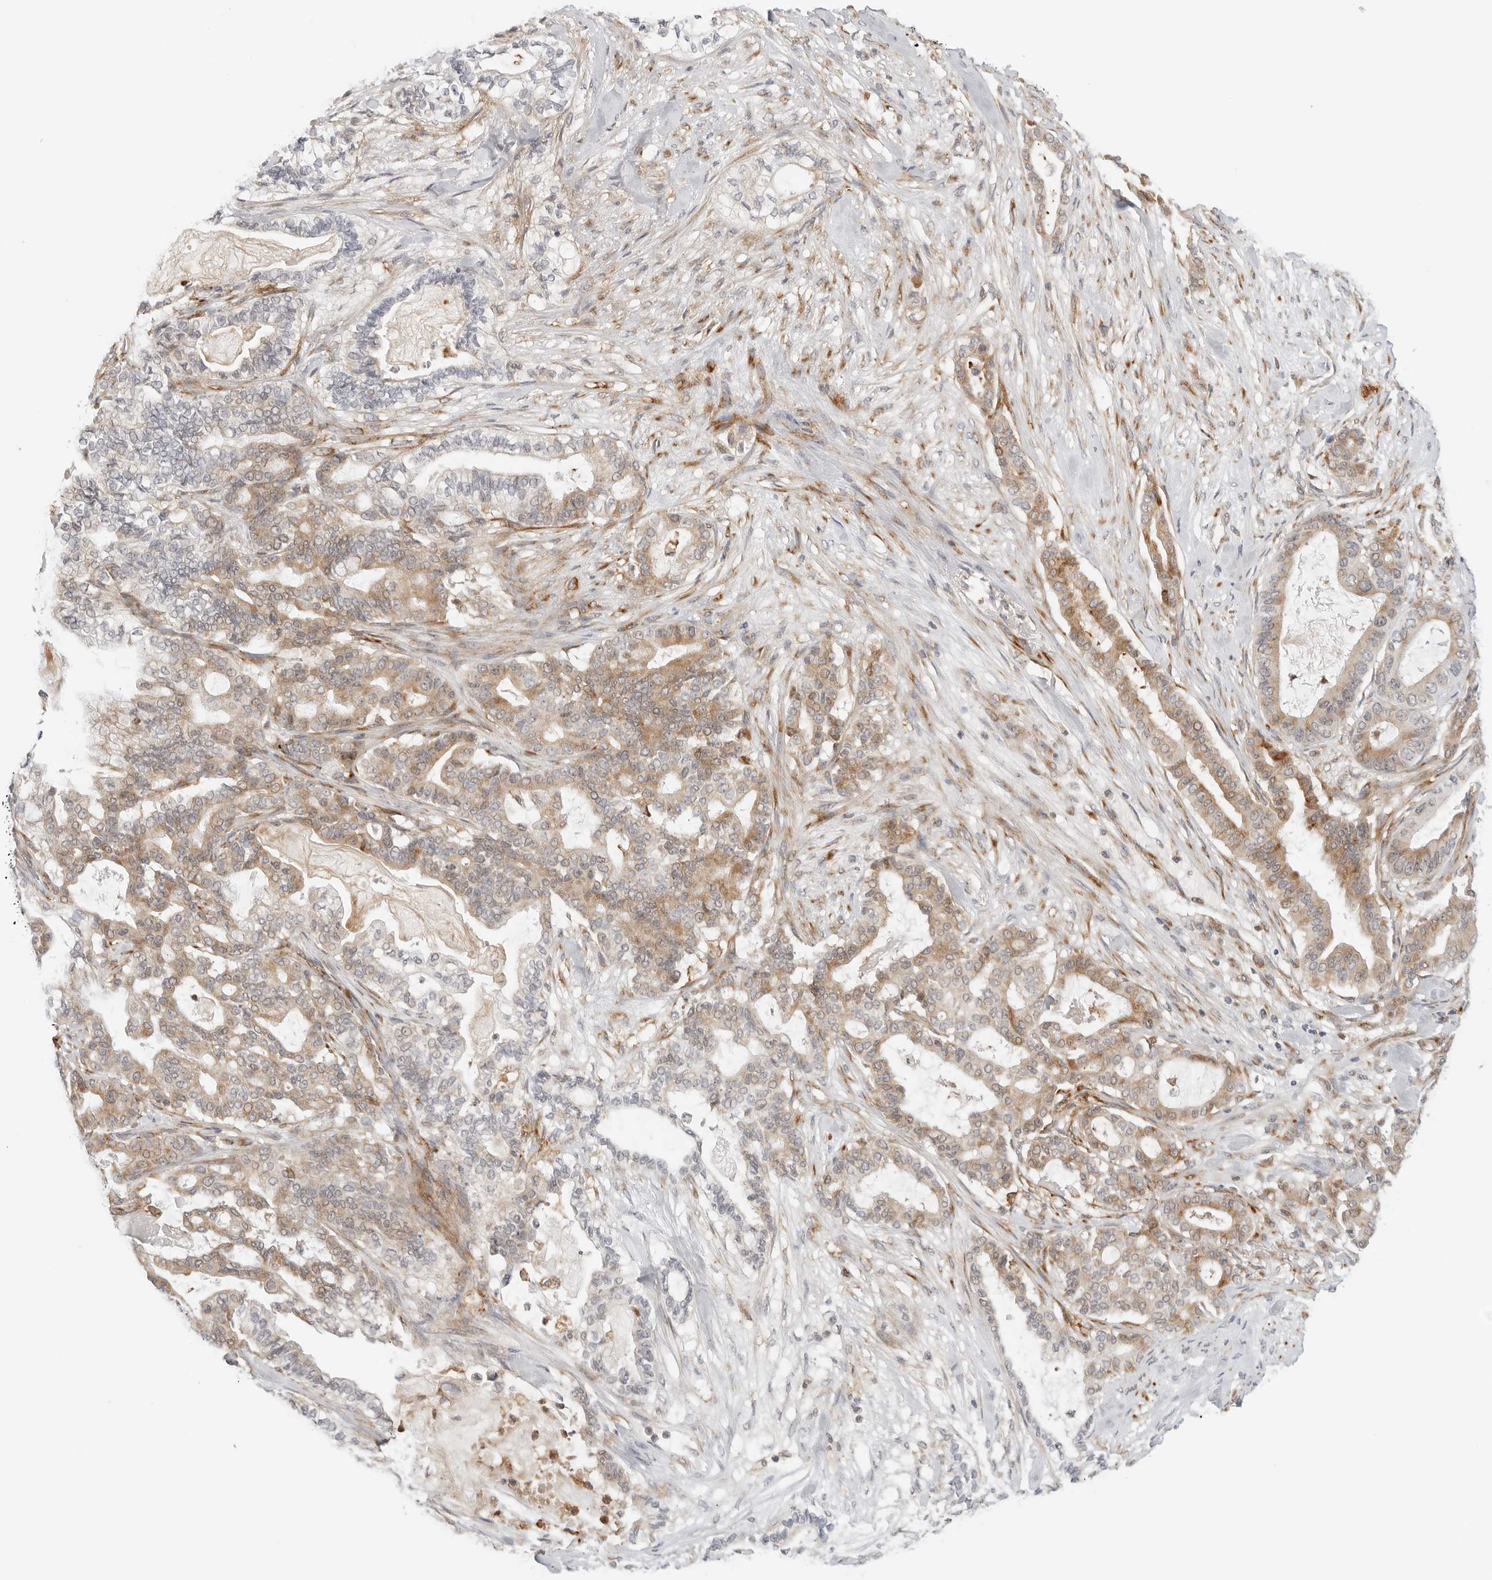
{"staining": {"intensity": "moderate", "quantity": "25%-75%", "location": "cytoplasmic/membranous"}, "tissue": "pancreatic cancer", "cell_type": "Tumor cells", "image_type": "cancer", "snomed": [{"axis": "morphology", "description": "Adenocarcinoma, NOS"}, {"axis": "topography", "description": "Pancreas"}], "caption": "Brown immunohistochemical staining in pancreatic adenocarcinoma exhibits moderate cytoplasmic/membranous staining in about 25%-75% of tumor cells.", "gene": "C1QTNF1", "patient": {"sex": "male", "age": 63}}